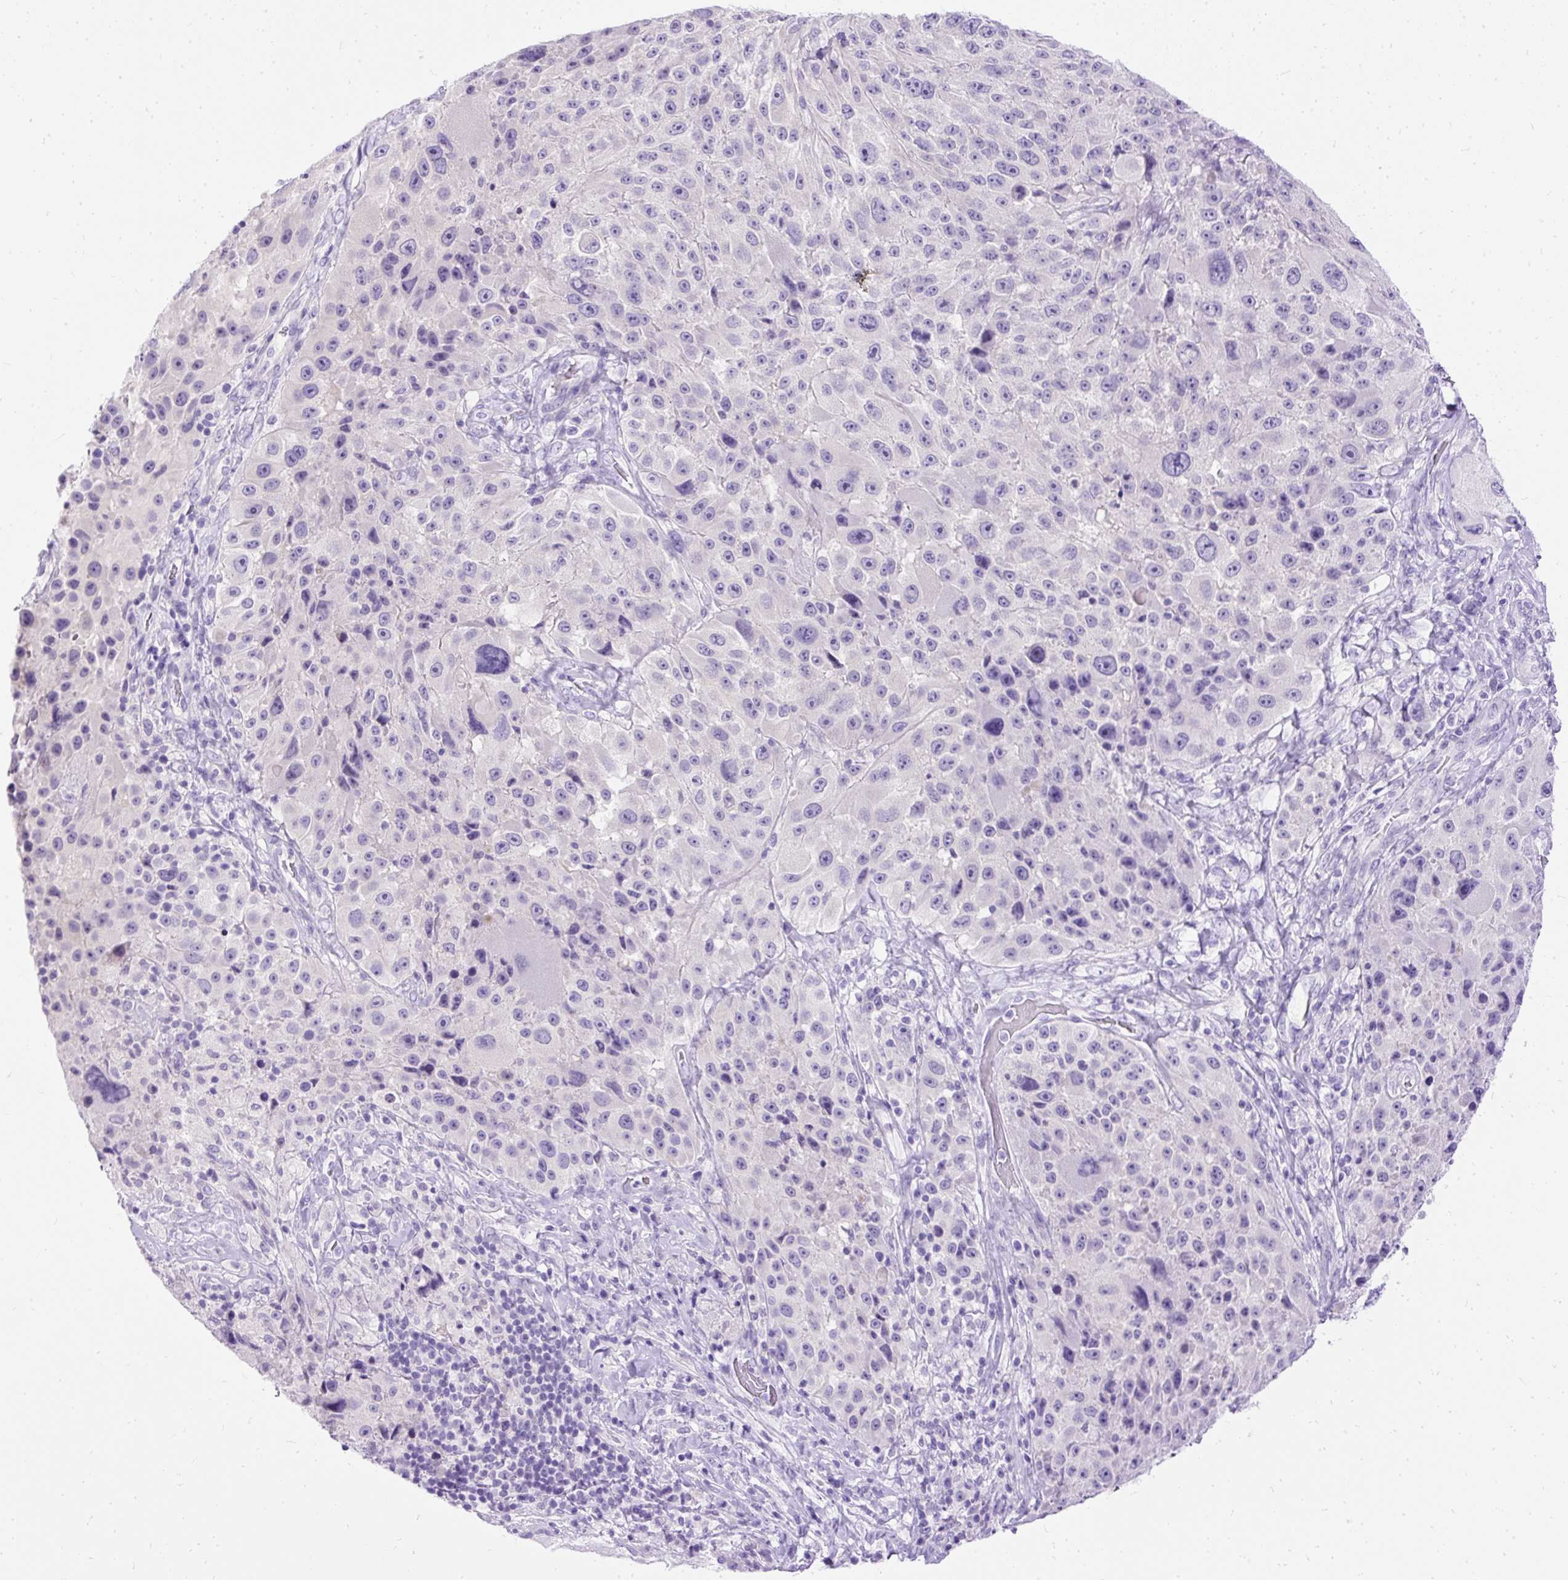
{"staining": {"intensity": "negative", "quantity": "none", "location": "none"}, "tissue": "melanoma", "cell_type": "Tumor cells", "image_type": "cancer", "snomed": [{"axis": "morphology", "description": "Malignant melanoma, Metastatic site"}, {"axis": "topography", "description": "Lymph node"}], "caption": "This is an IHC photomicrograph of human malignant melanoma (metastatic site). There is no positivity in tumor cells.", "gene": "HEY1", "patient": {"sex": "male", "age": 62}}